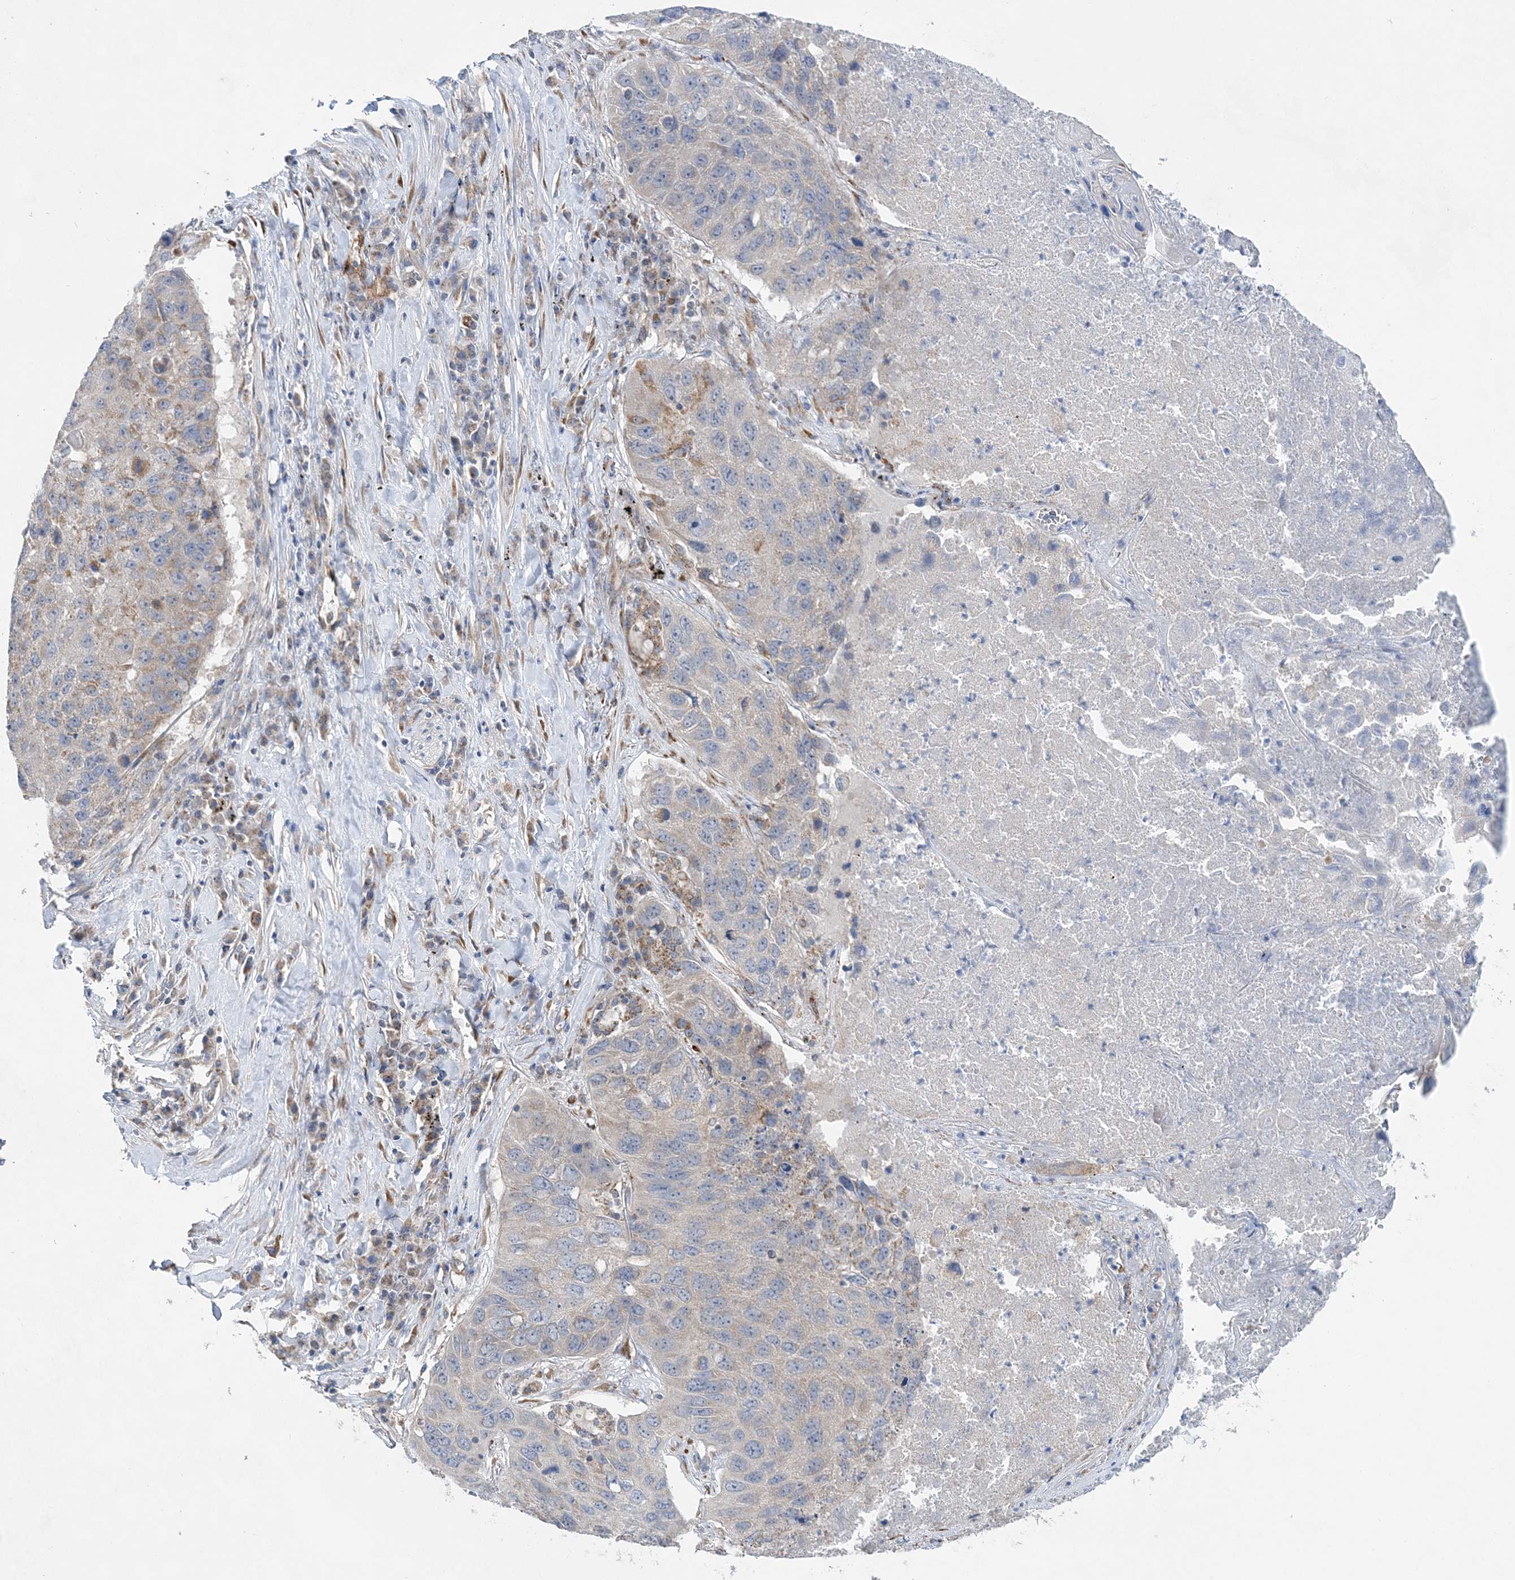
{"staining": {"intensity": "negative", "quantity": "none", "location": "none"}, "tissue": "lung cancer", "cell_type": "Tumor cells", "image_type": "cancer", "snomed": [{"axis": "morphology", "description": "Squamous cell carcinoma, NOS"}, {"axis": "topography", "description": "Lung"}], "caption": "An image of lung cancer stained for a protein exhibits no brown staining in tumor cells.", "gene": "TRAPPC13", "patient": {"sex": "male", "age": 61}}